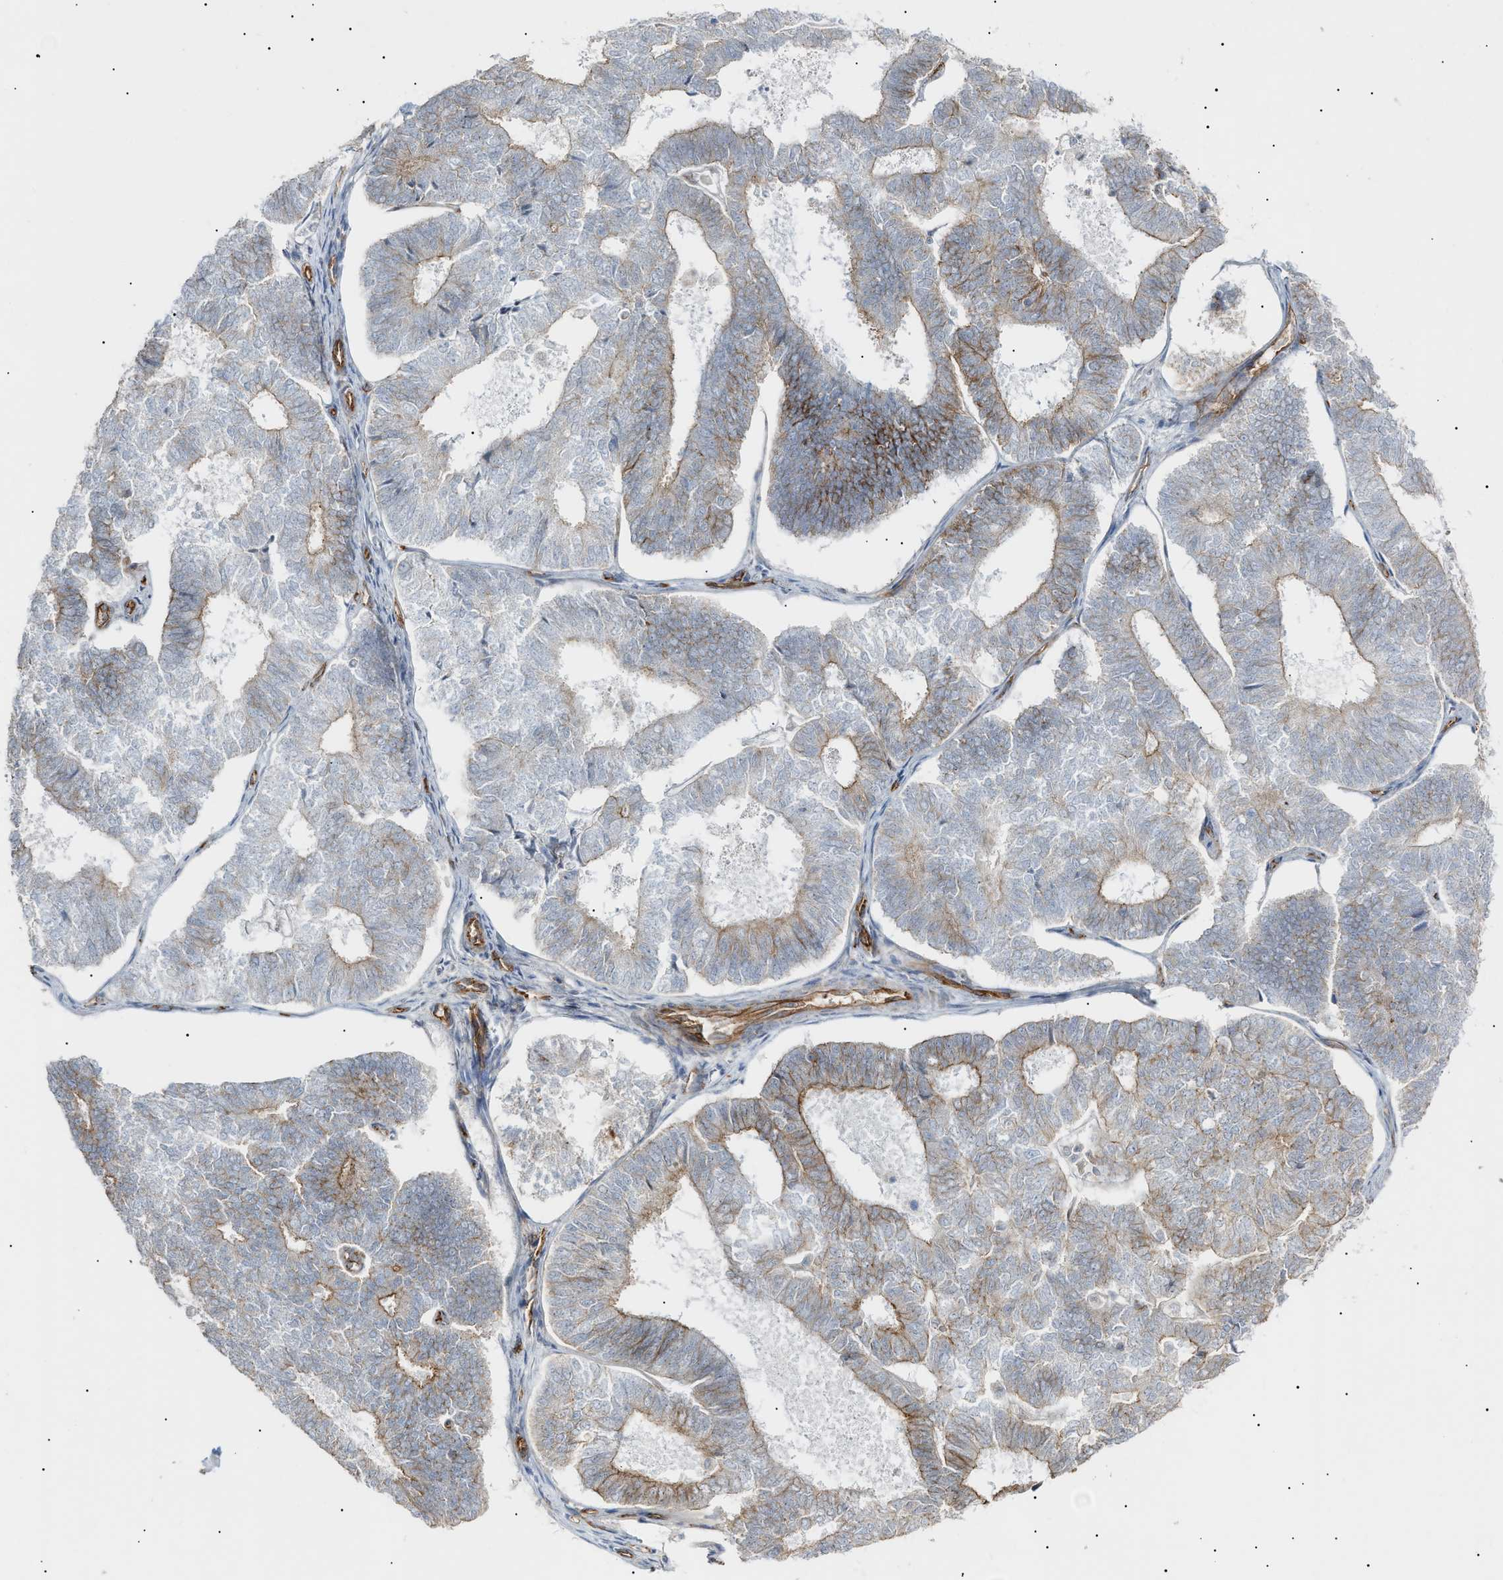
{"staining": {"intensity": "moderate", "quantity": "25%-75%", "location": "cytoplasmic/membranous"}, "tissue": "endometrial cancer", "cell_type": "Tumor cells", "image_type": "cancer", "snomed": [{"axis": "morphology", "description": "Adenocarcinoma, NOS"}, {"axis": "topography", "description": "Endometrium"}], "caption": "Approximately 25%-75% of tumor cells in human endometrial adenocarcinoma show moderate cytoplasmic/membranous protein staining as visualized by brown immunohistochemical staining.", "gene": "ZFHX2", "patient": {"sex": "female", "age": 70}}